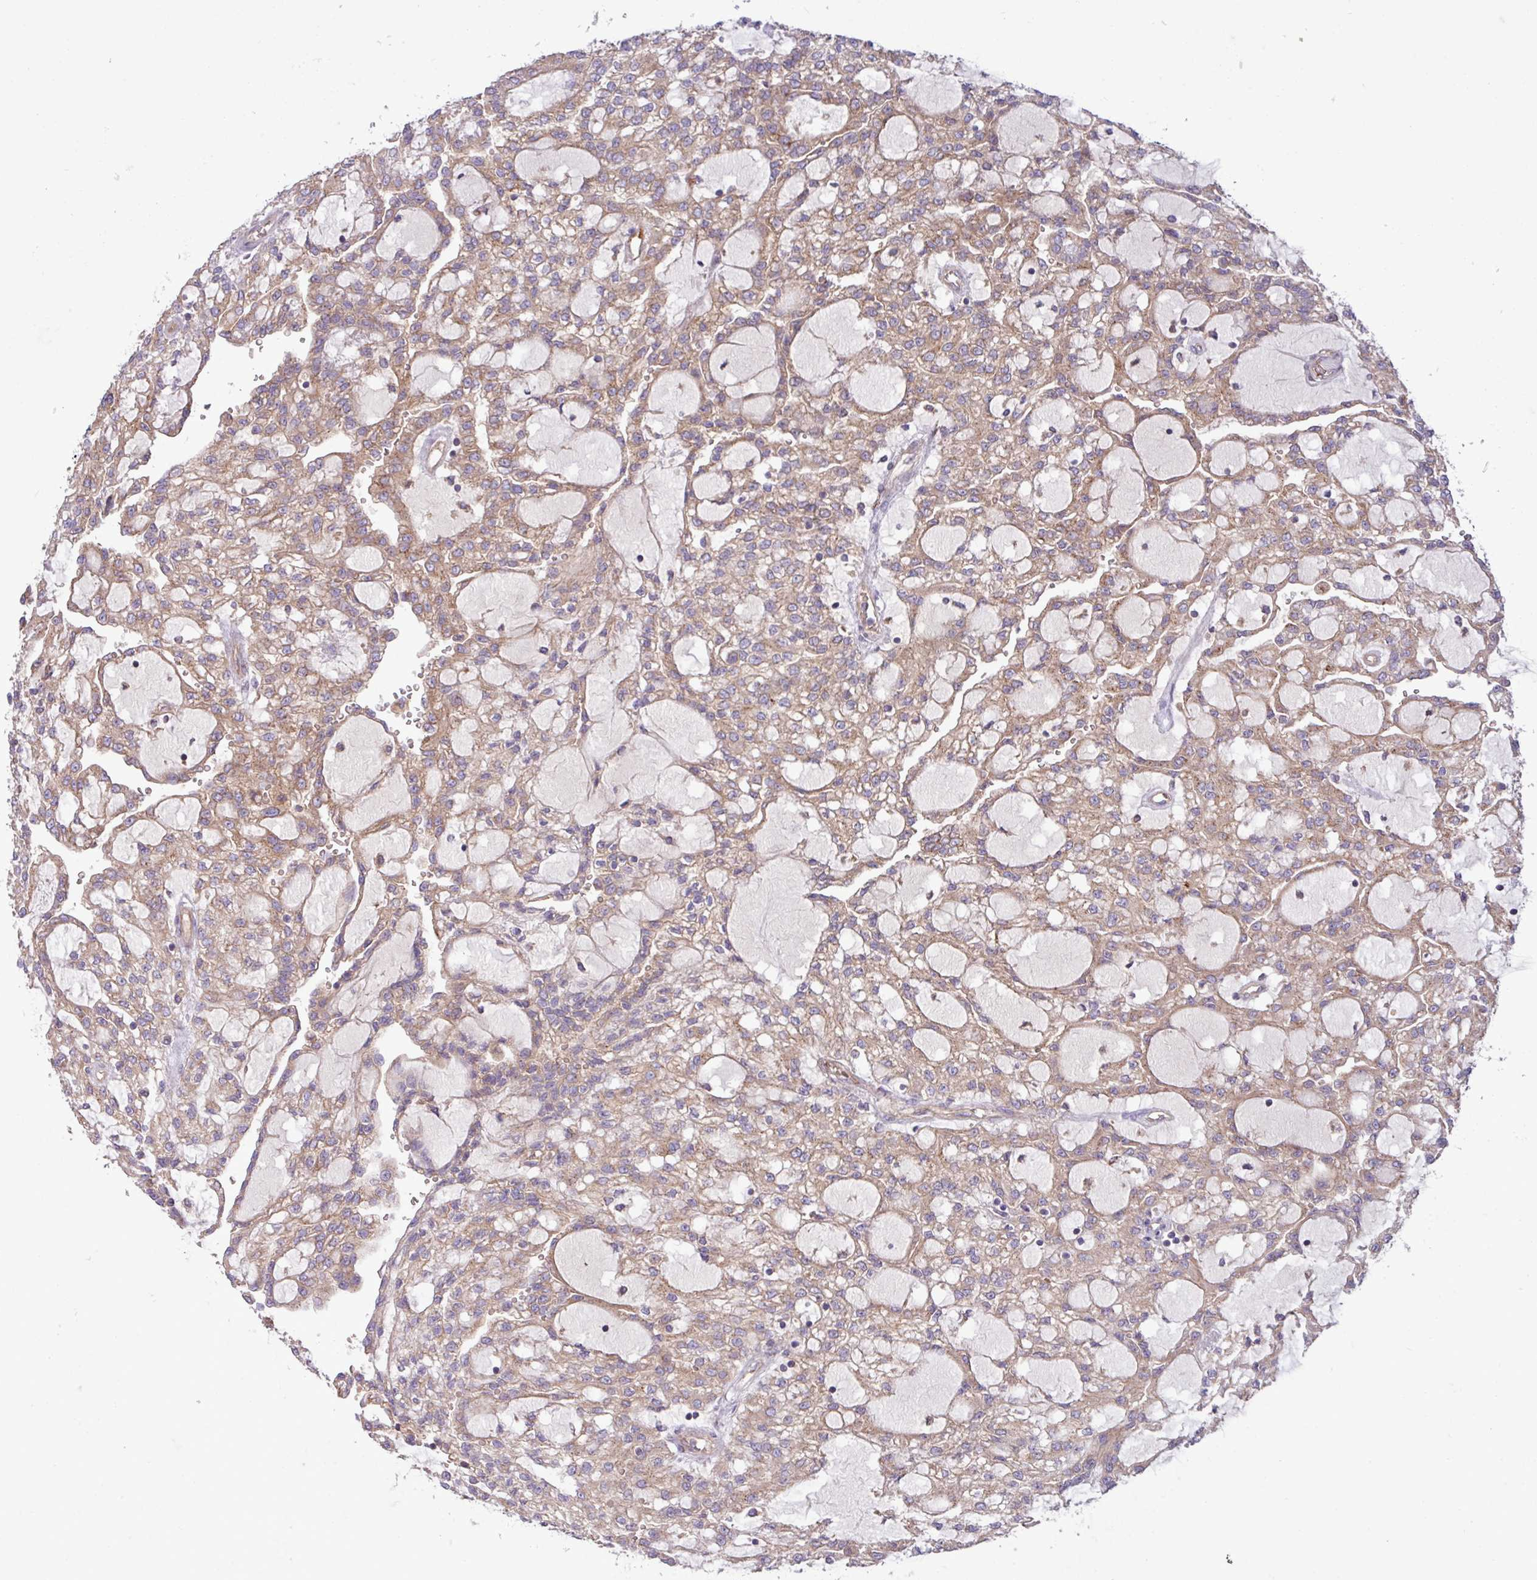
{"staining": {"intensity": "moderate", "quantity": ">75%", "location": "cytoplasmic/membranous"}, "tissue": "renal cancer", "cell_type": "Tumor cells", "image_type": "cancer", "snomed": [{"axis": "morphology", "description": "Adenocarcinoma, NOS"}, {"axis": "topography", "description": "Kidney"}], "caption": "Immunohistochemical staining of human renal adenocarcinoma demonstrates medium levels of moderate cytoplasmic/membranous expression in approximately >75% of tumor cells.", "gene": "RAB19", "patient": {"sex": "male", "age": 63}}